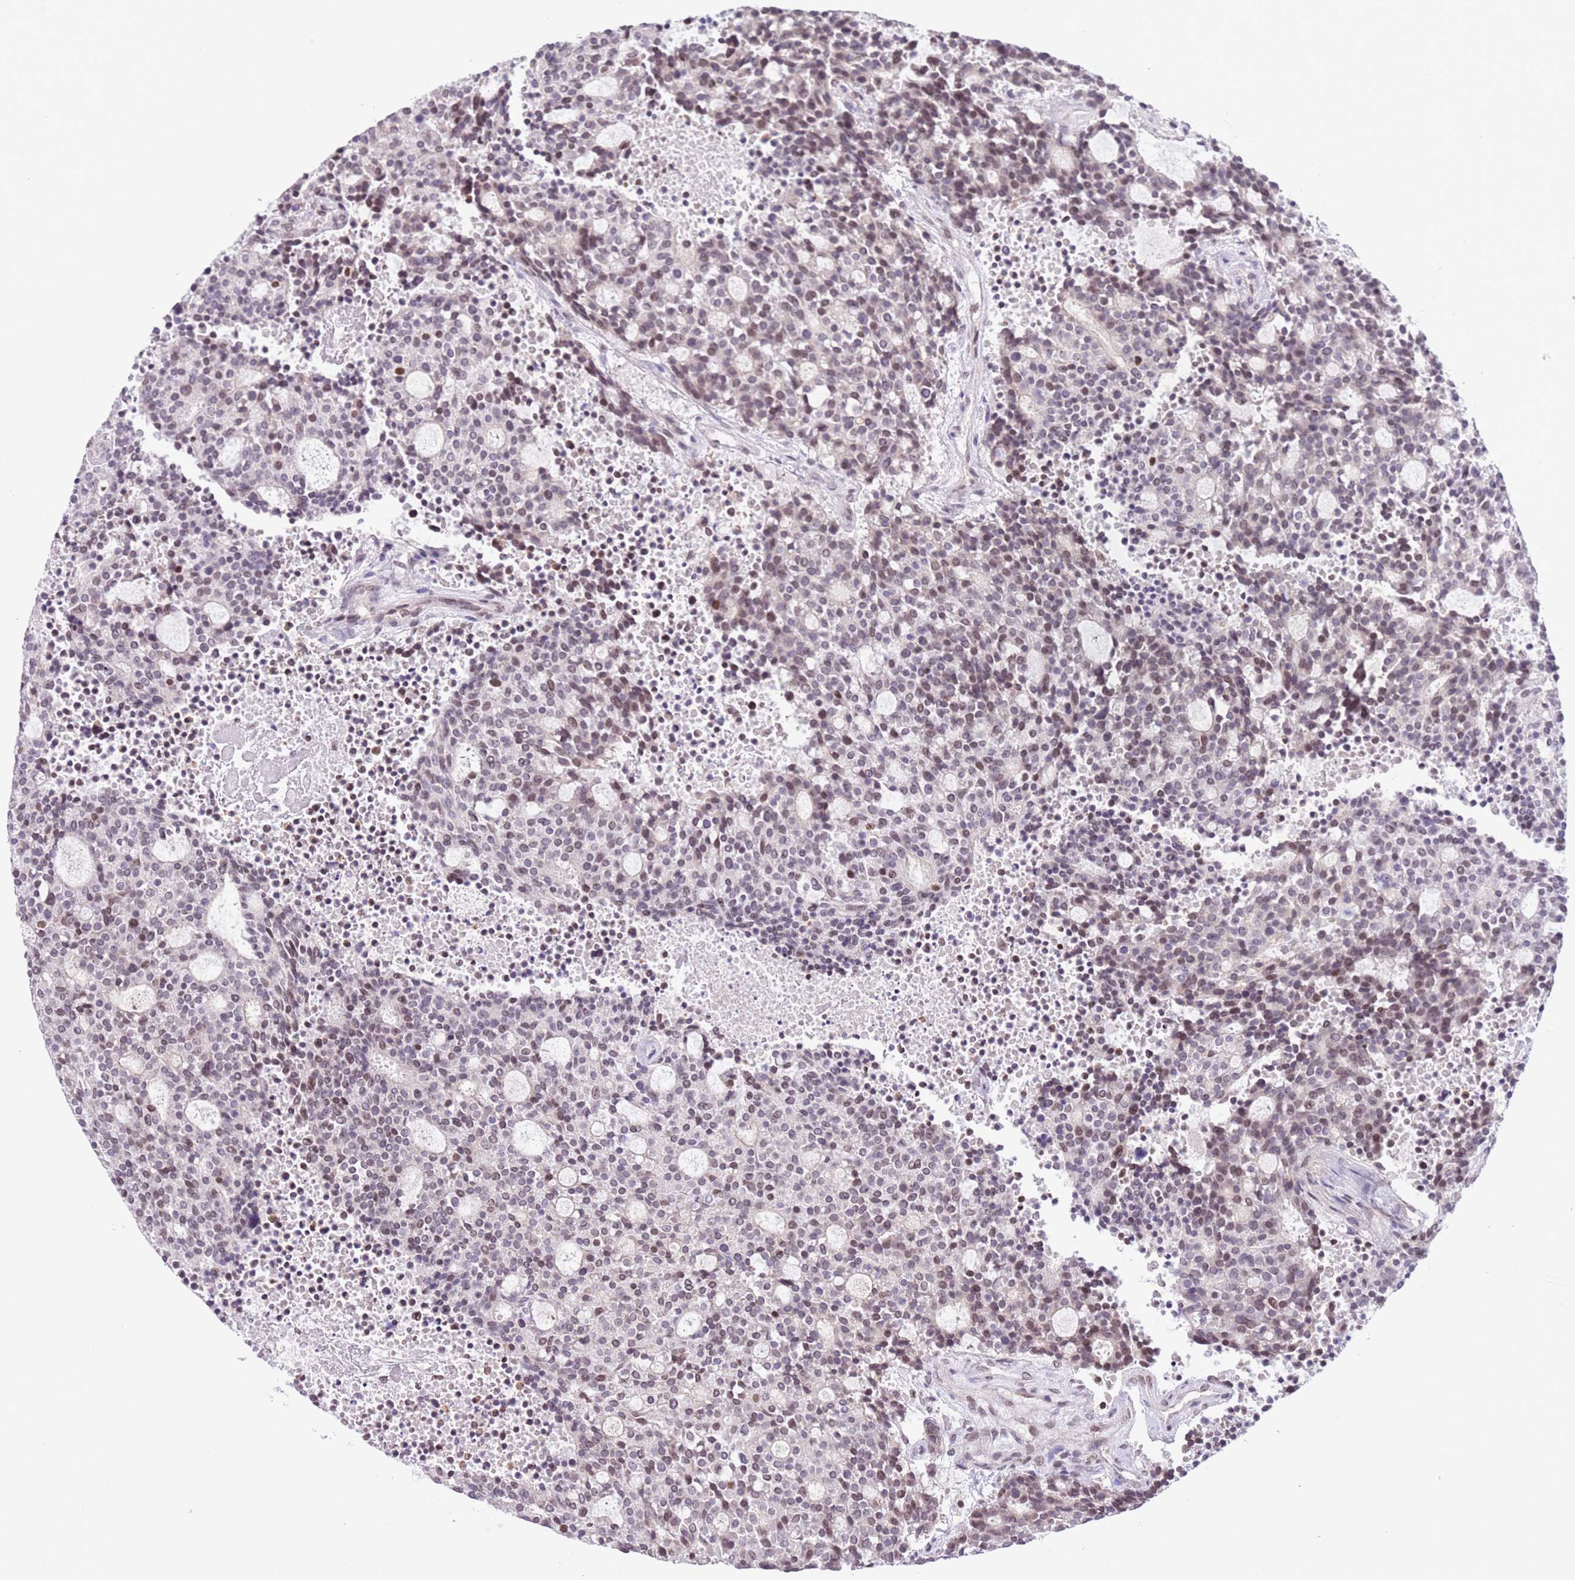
{"staining": {"intensity": "moderate", "quantity": "25%-75%", "location": "nuclear"}, "tissue": "carcinoid", "cell_type": "Tumor cells", "image_type": "cancer", "snomed": [{"axis": "morphology", "description": "Carcinoid, malignant, NOS"}, {"axis": "topography", "description": "Pancreas"}], "caption": "Protein analysis of carcinoid (malignant) tissue shows moderate nuclear positivity in about 25%-75% of tumor cells.", "gene": "ZGLP1", "patient": {"sex": "female", "age": 54}}